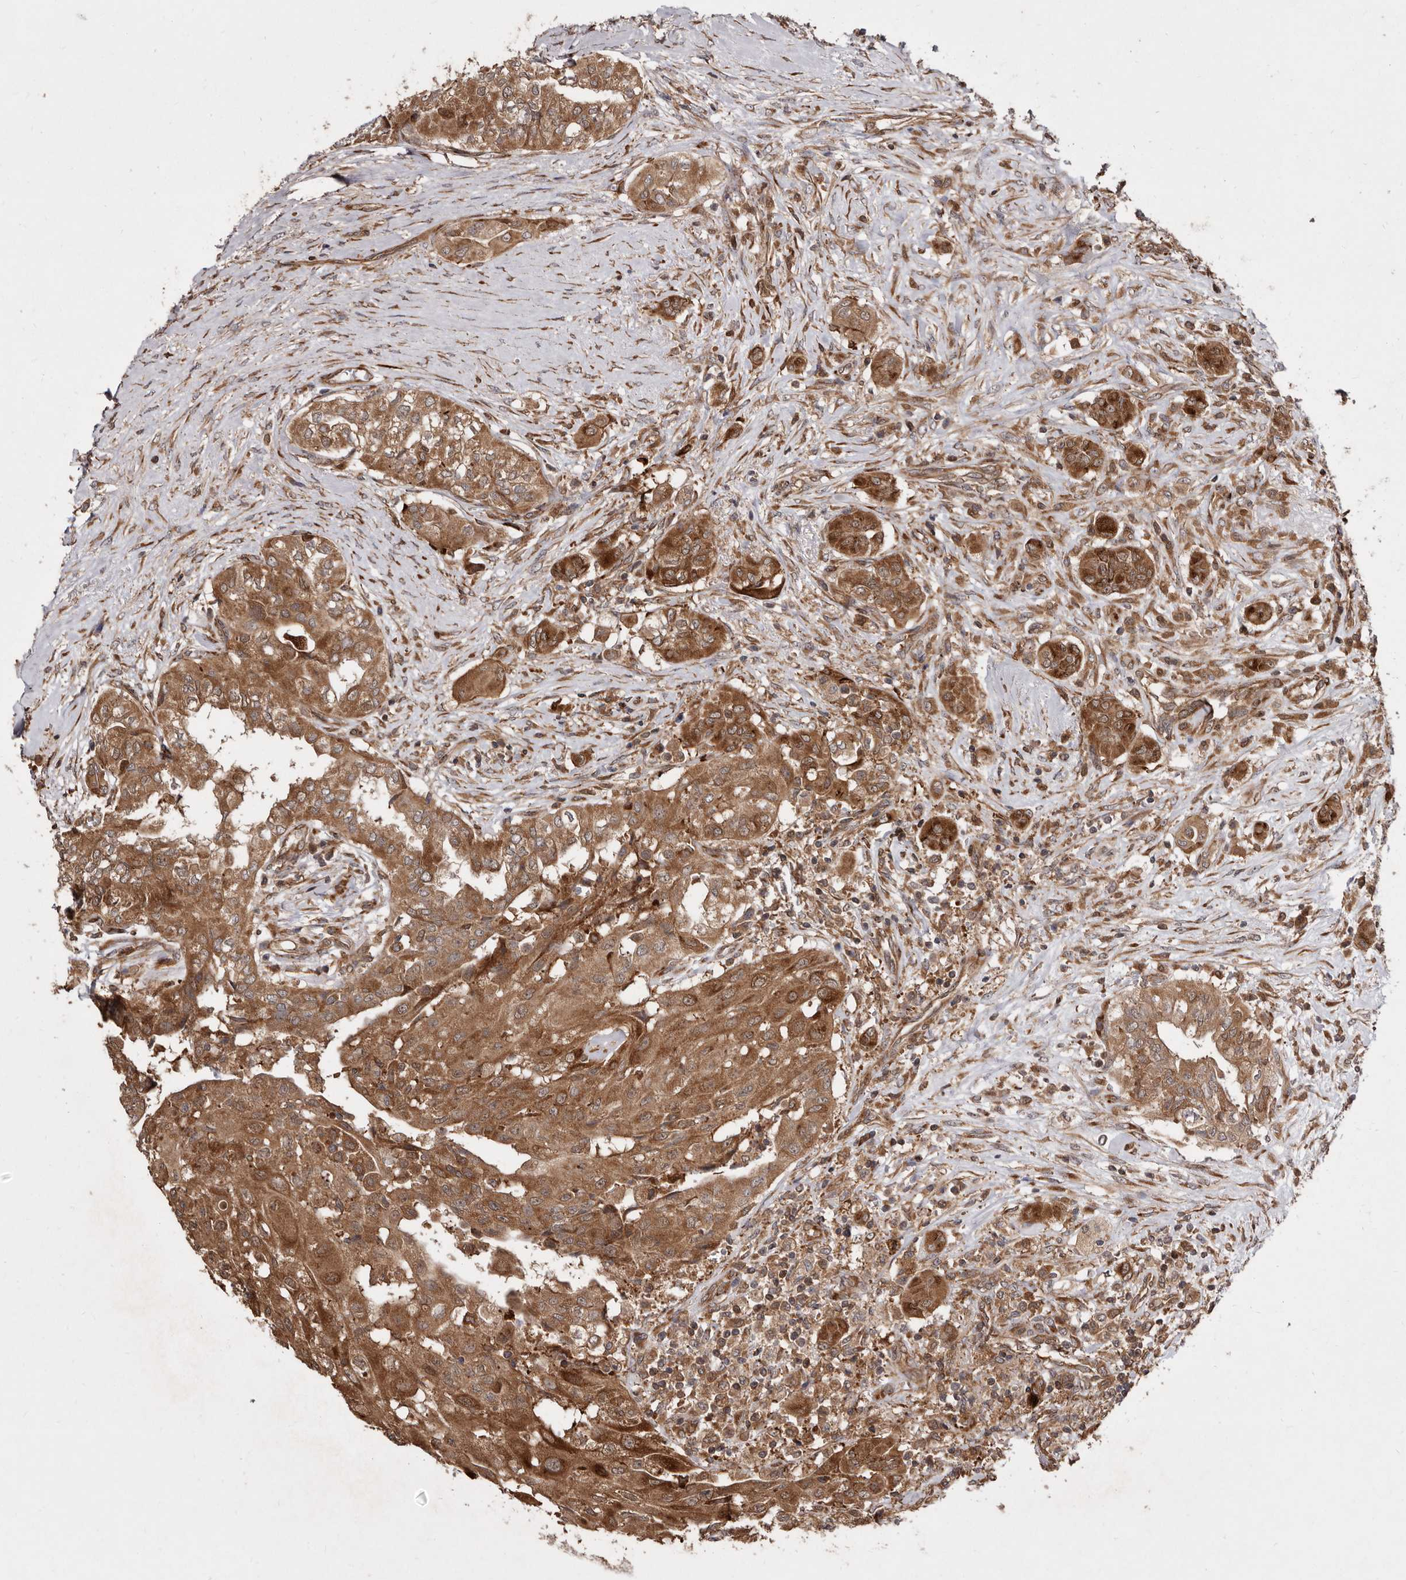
{"staining": {"intensity": "moderate", "quantity": ">75%", "location": "cytoplasmic/membranous"}, "tissue": "thyroid cancer", "cell_type": "Tumor cells", "image_type": "cancer", "snomed": [{"axis": "morphology", "description": "Papillary adenocarcinoma, NOS"}, {"axis": "topography", "description": "Thyroid gland"}], "caption": "High-power microscopy captured an immunohistochemistry (IHC) micrograph of thyroid papillary adenocarcinoma, revealing moderate cytoplasmic/membranous expression in approximately >75% of tumor cells. Immunohistochemistry stains the protein in brown and the nuclei are stained blue.", "gene": "FLAD1", "patient": {"sex": "female", "age": 59}}